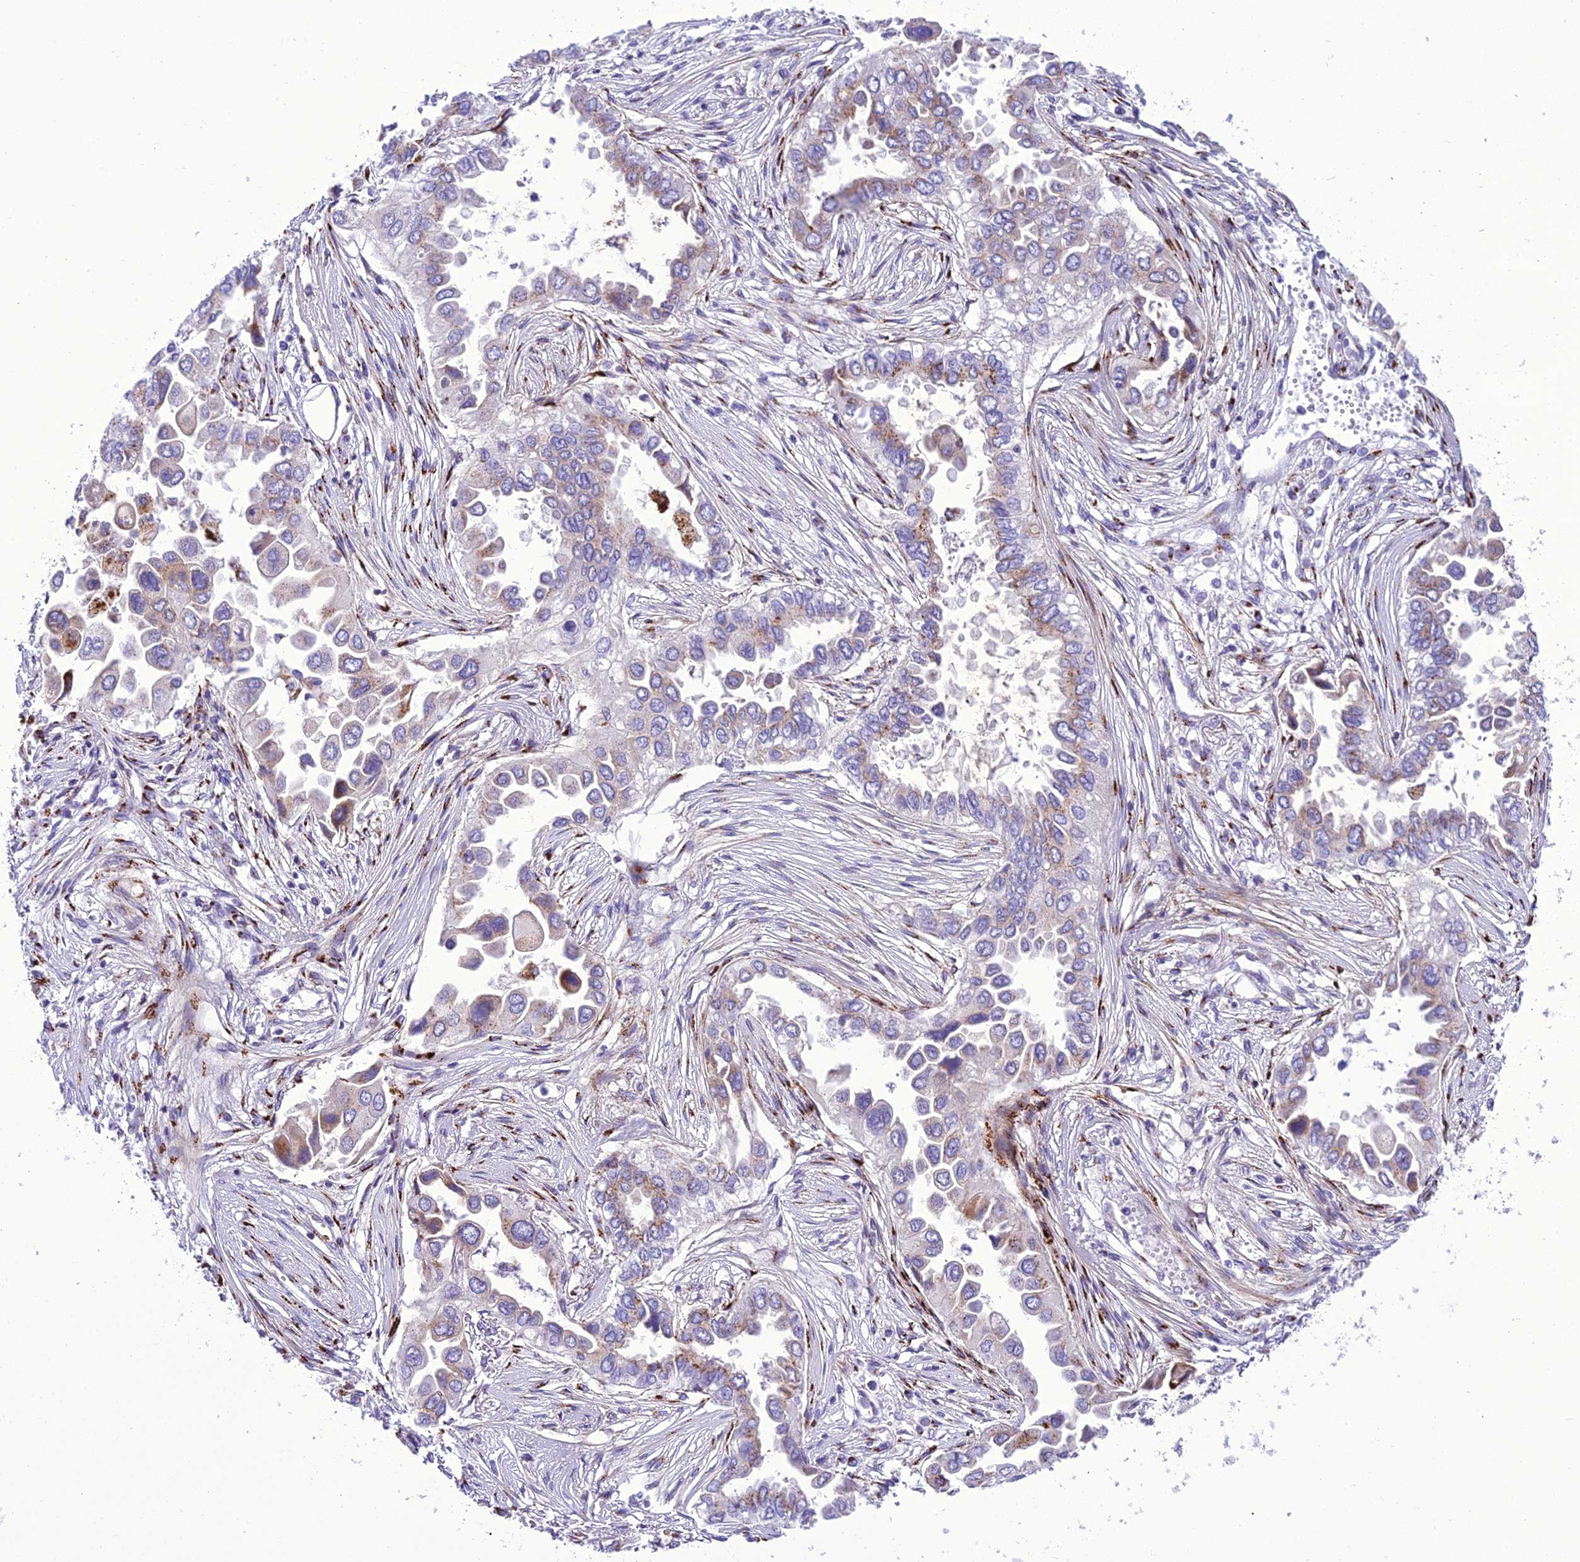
{"staining": {"intensity": "moderate", "quantity": "25%-75%", "location": "cytoplasmic/membranous"}, "tissue": "lung cancer", "cell_type": "Tumor cells", "image_type": "cancer", "snomed": [{"axis": "morphology", "description": "Adenocarcinoma, NOS"}, {"axis": "topography", "description": "Lung"}], "caption": "Tumor cells show medium levels of moderate cytoplasmic/membranous positivity in approximately 25%-75% of cells in human lung cancer (adenocarcinoma). The staining was performed using DAB, with brown indicating positive protein expression. Nuclei are stained blue with hematoxylin.", "gene": "GOLM2", "patient": {"sex": "female", "age": 76}}